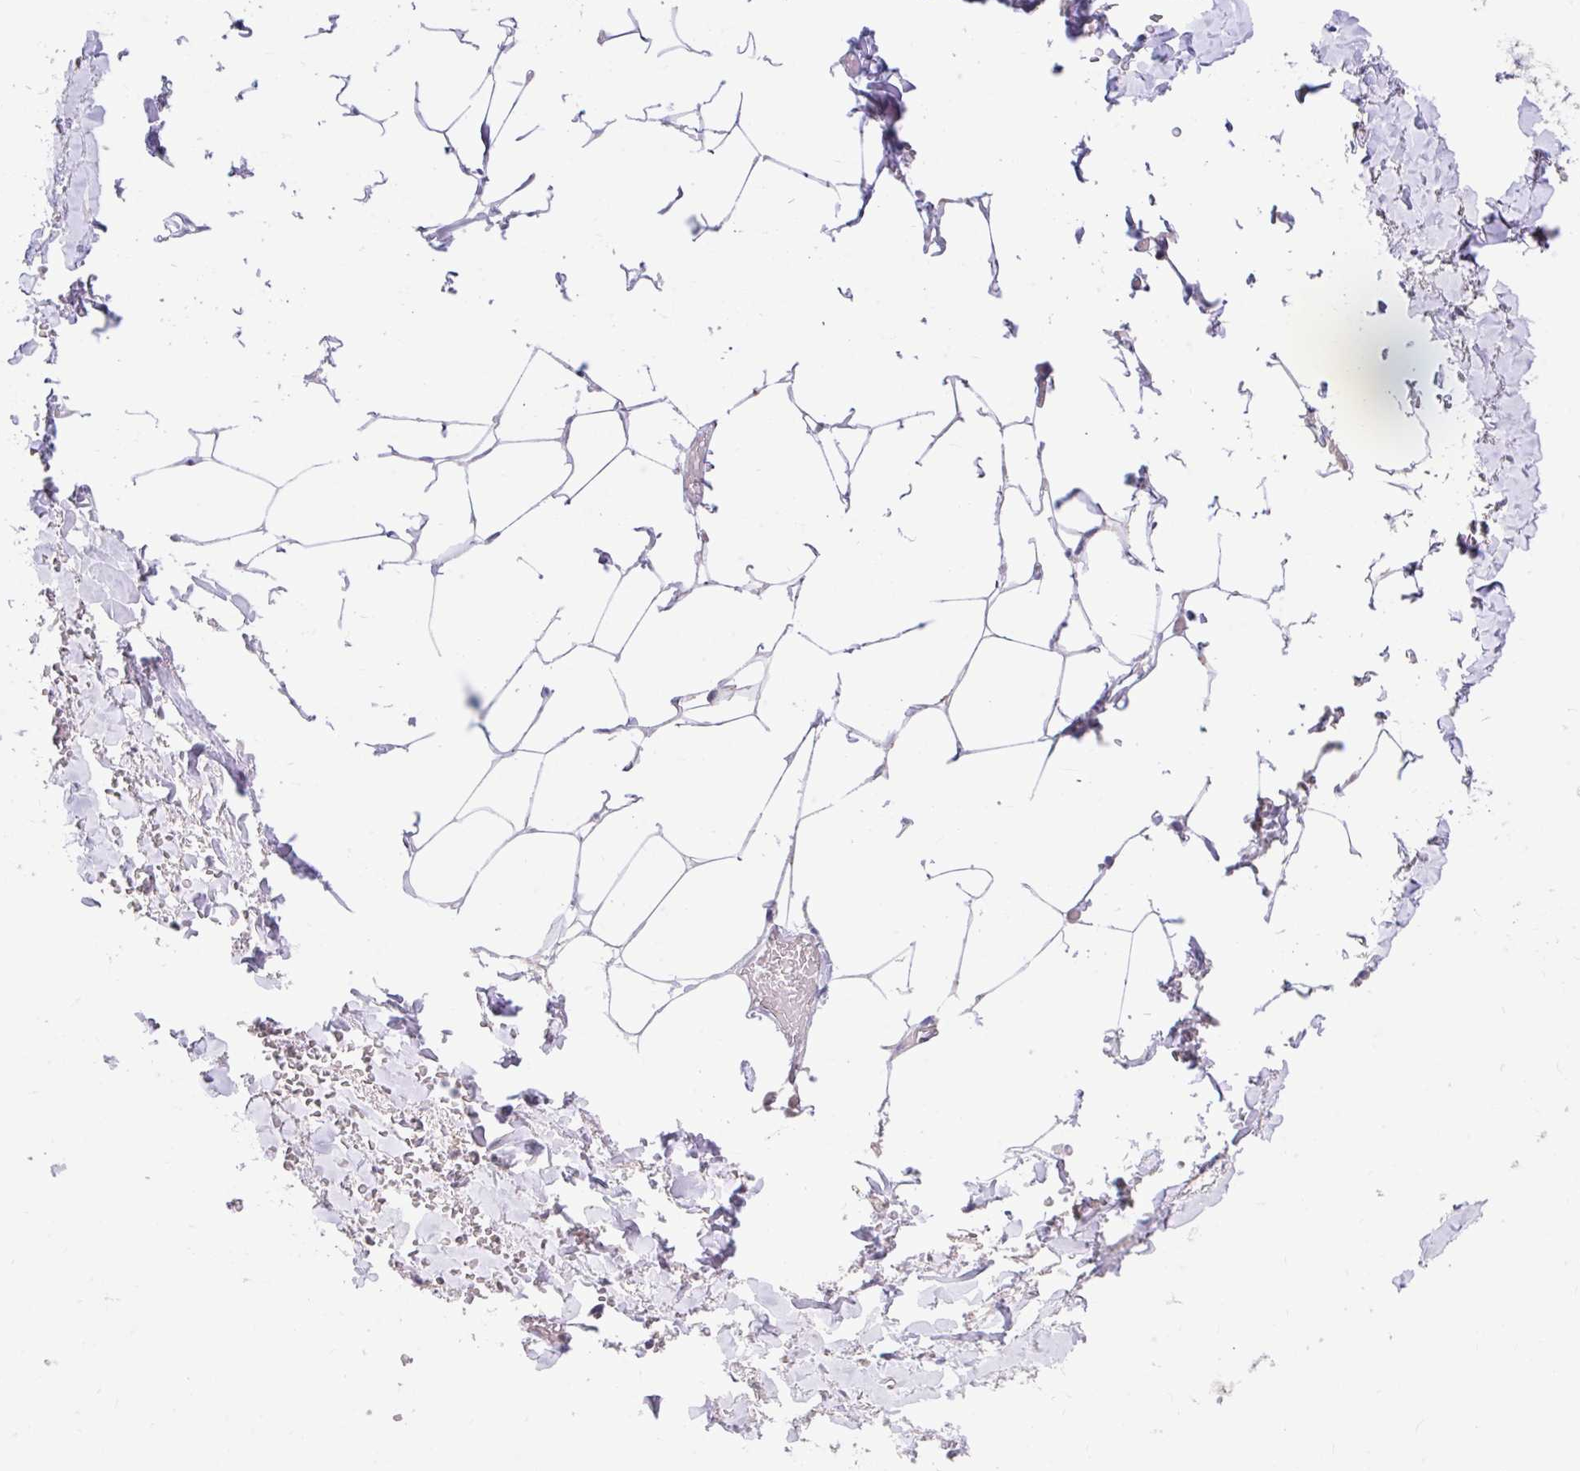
{"staining": {"intensity": "negative", "quantity": "none", "location": "none"}, "tissue": "adipose tissue", "cell_type": "Adipocytes", "image_type": "normal", "snomed": [{"axis": "morphology", "description": "Normal tissue, NOS"}, {"axis": "topography", "description": "Vagina"}, {"axis": "topography", "description": "Peripheral nerve tissue"}], "caption": "DAB (3,3'-diaminobenzidine) immunohistochemical staining of benign adipose tissue exhibits no significant positivity in adipocytes. (DAB IHC with hematoxylin counter stain).", "gene": "ZNF33A", "patient": {"sex": "female", "age": 71}}